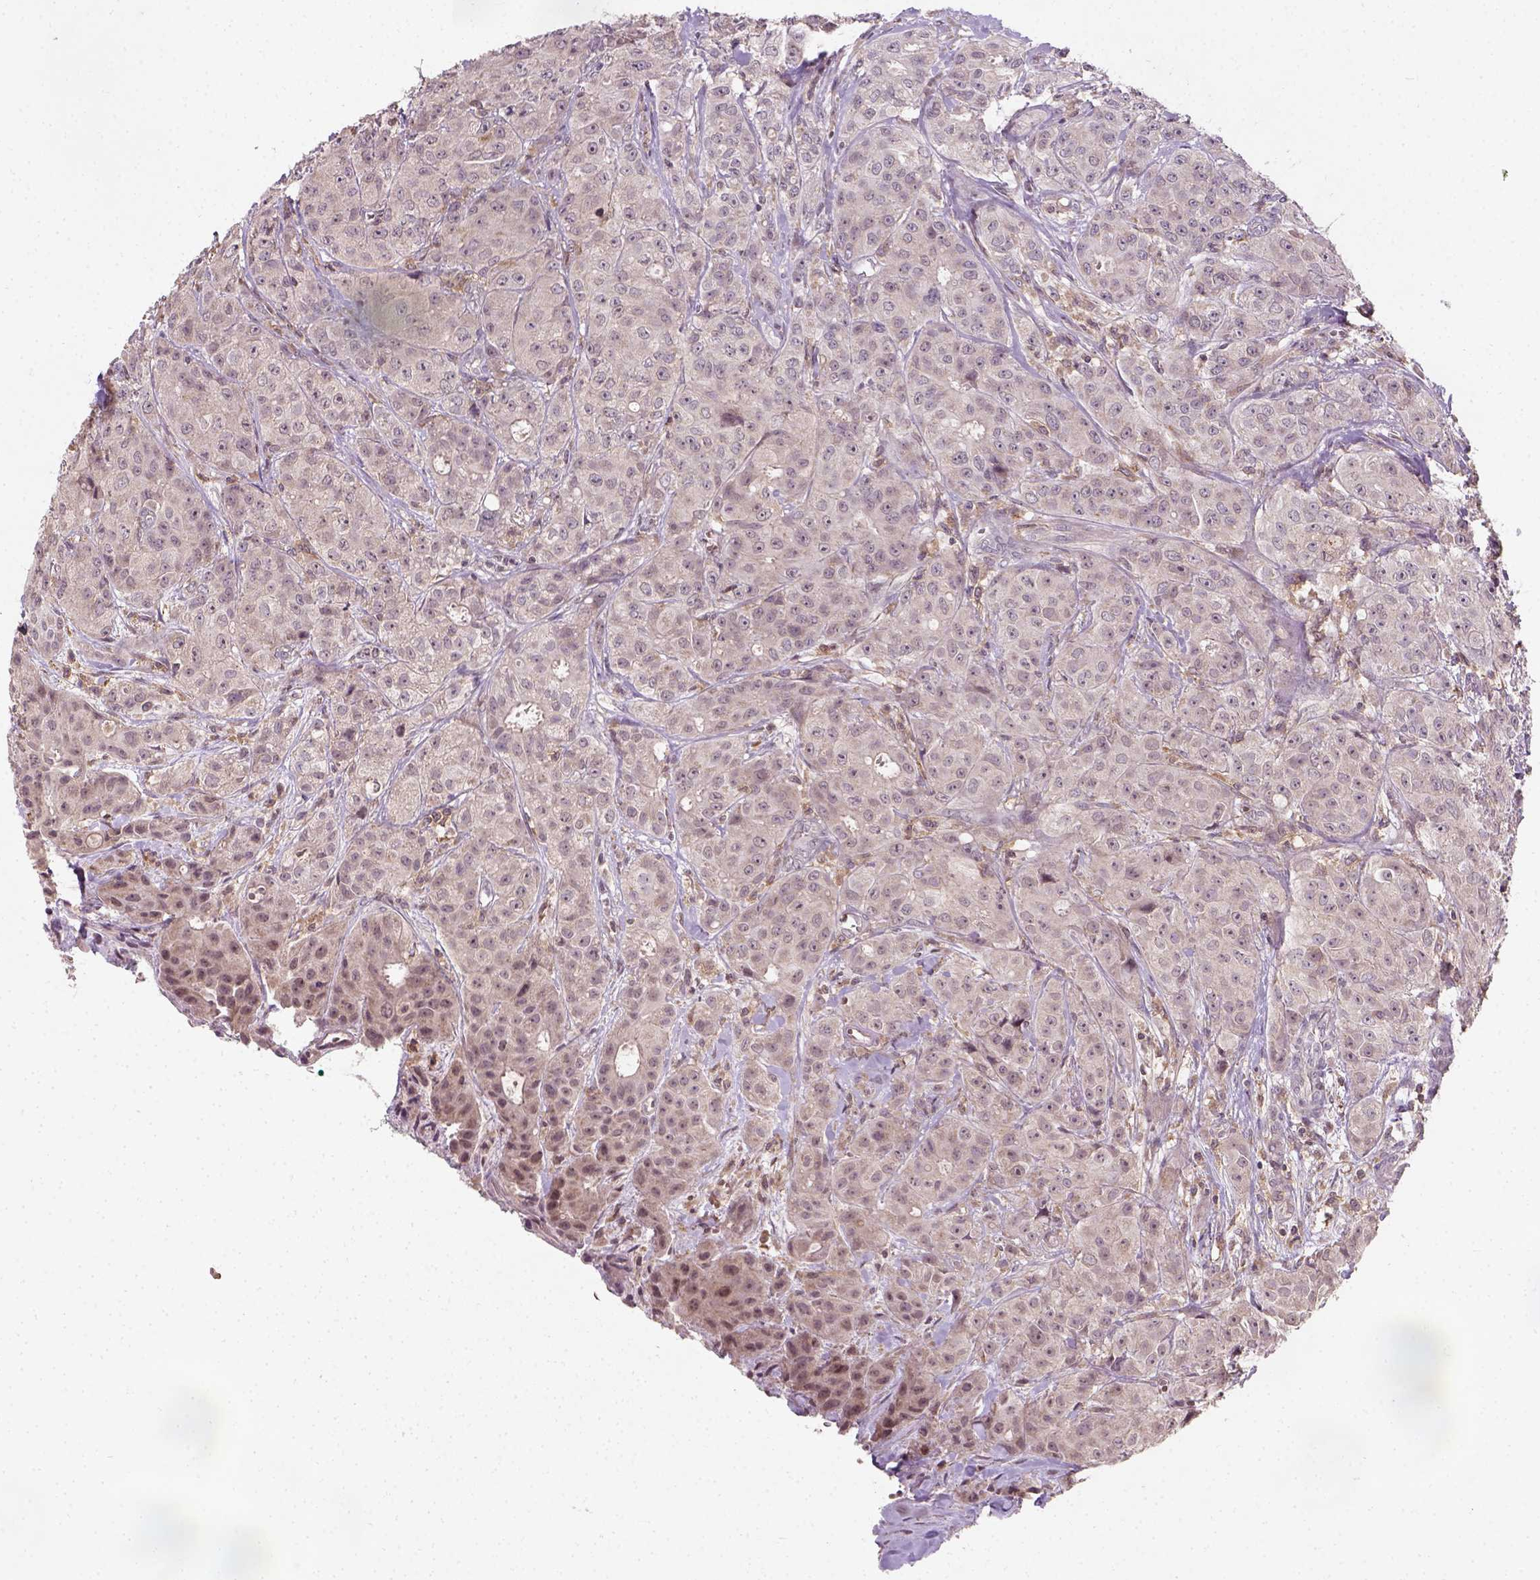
{"staining": {"intensity": "negative", "quantity": "none", "location": "none"}, "tissue": "breast cancer", "cell_type": "Tumor cells", "image_type": "cancer", "snomed": [{"axis": "morphology", "description": "Duct carcinoma"}, {"axis": "topography", "description": "Breast"}], "caption": "Histopathology image shows no protein expression in tumor cells of breast cancer tissue.", "gene": "CAMKK1", "patient": {"sex": "female", "age": 43}}